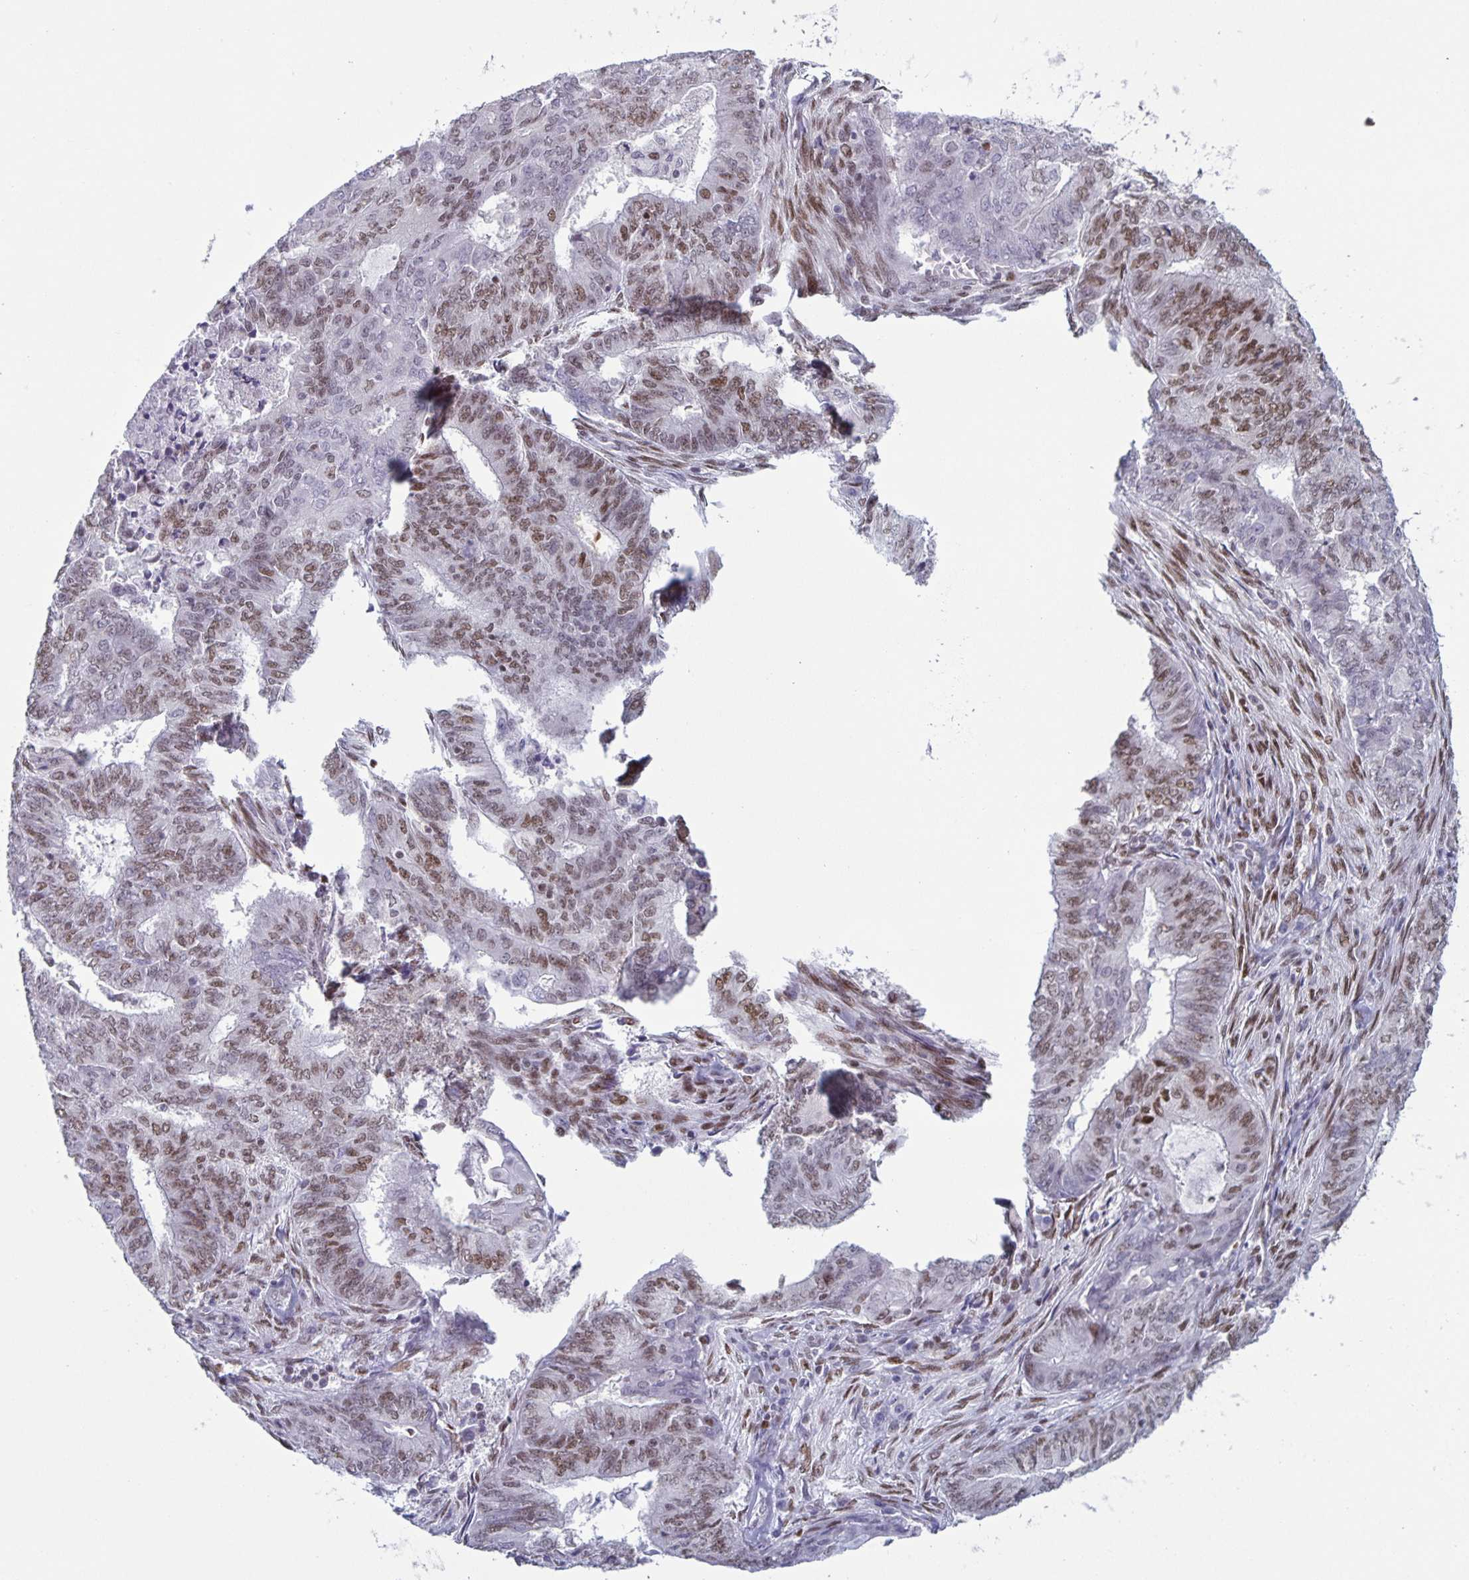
{"staining": {"intensity": "moderate", "quantity": "25%-75%", "location": "nuclear"}, "tissue": "endometrial cancer", "cell_type": "Tumor cells", "image_type": "cancer", "snomed": [{"axis": "morphology", "description": "Adenocarcinoma, NOS"}, {"axis": "topography", "description": "Endometrium"}], "caption": "Tumor cells reveal moderate nuclear positivity in approximately 25%-75% of cells in endometrial cancer (adenocarcinoma). (Brightfield microscopy of DAB IHC at high magnification).", "gene": "JUND", "patient": {"sex": "female", "age": 62}}